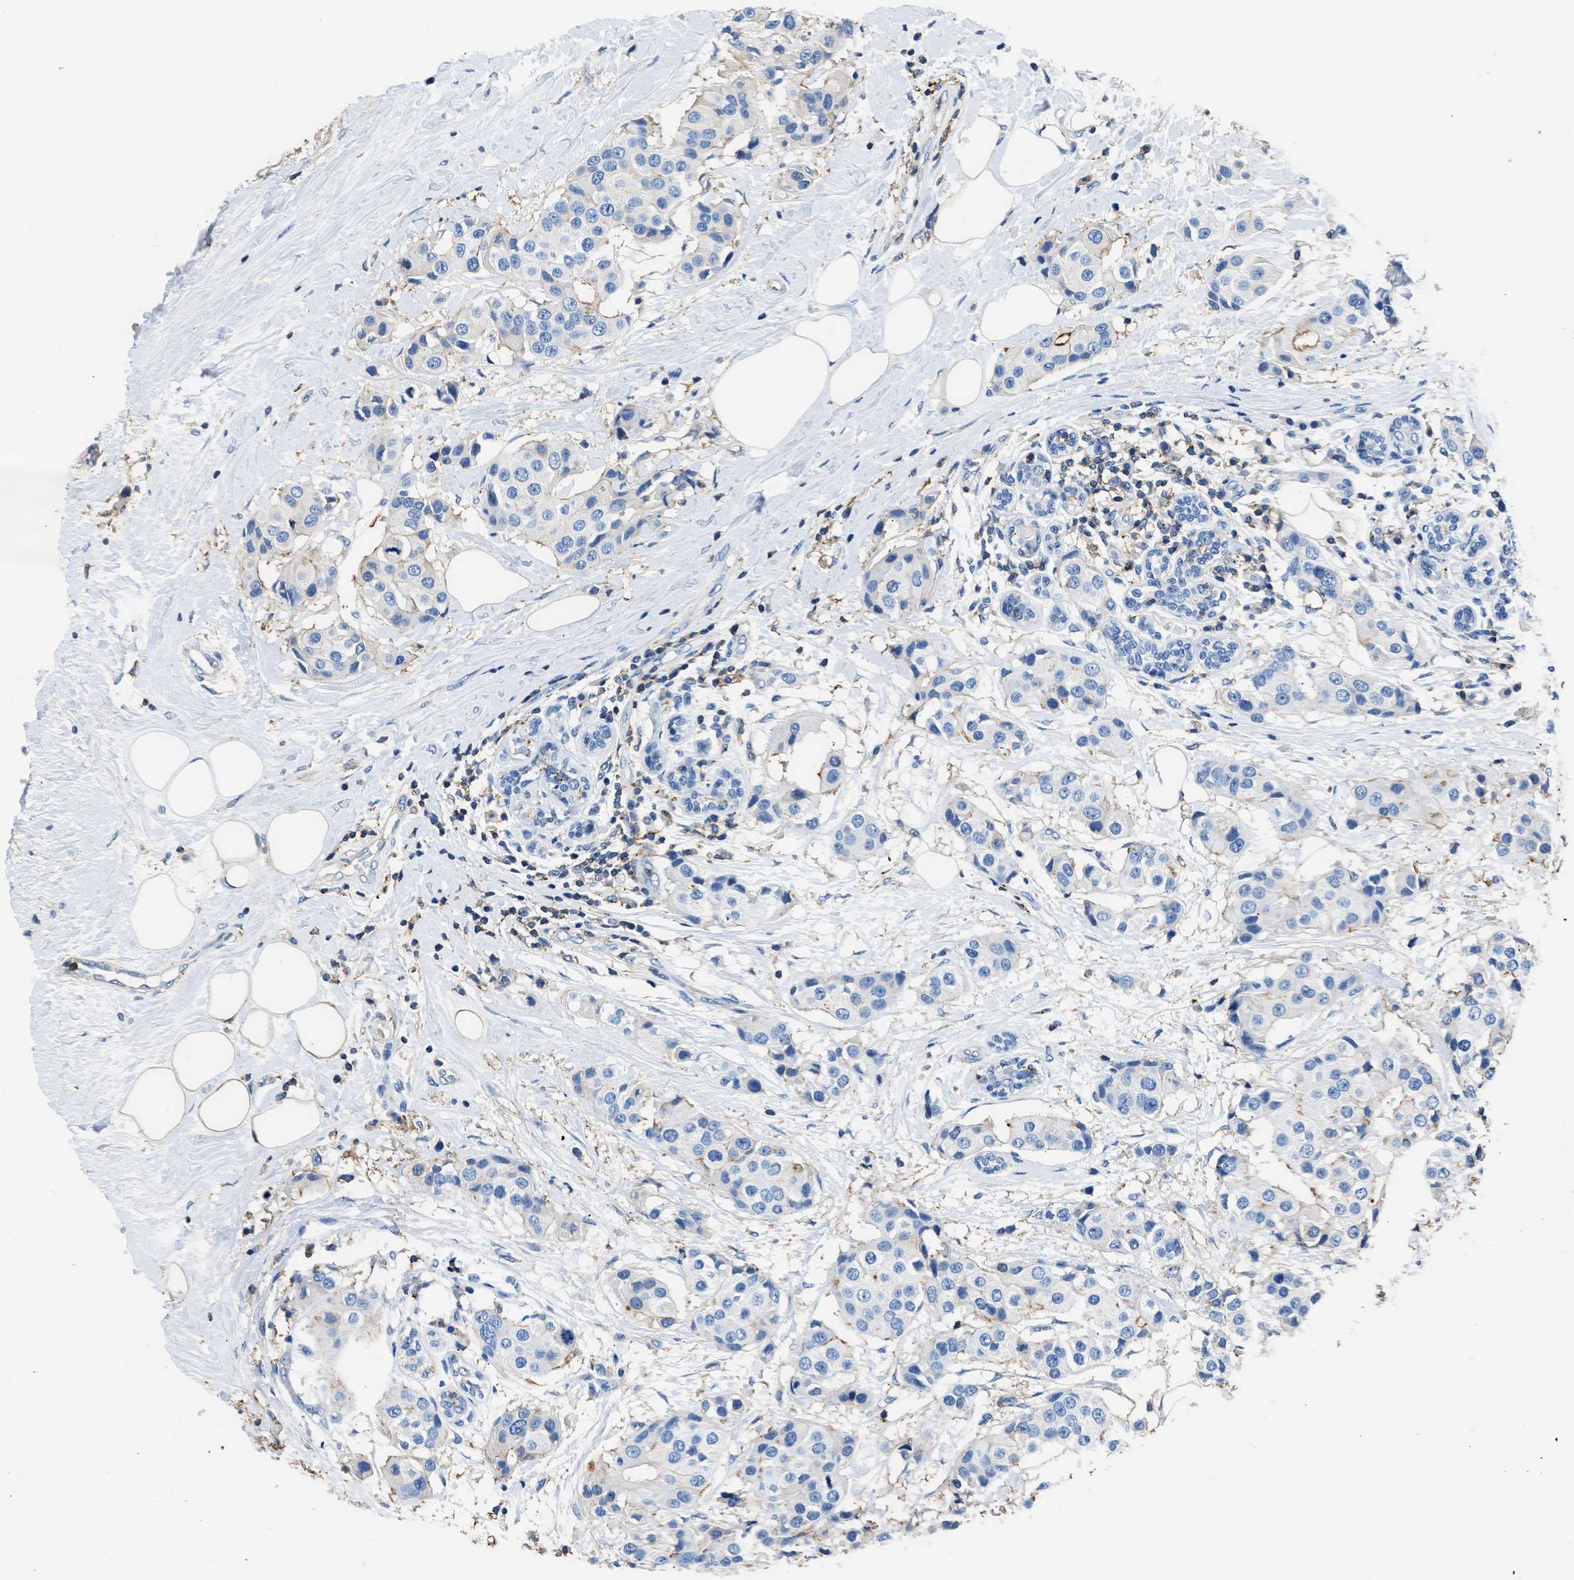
{"staining": {"intensity": "negative", "quantity": "none", "location": "none"}, "tissue": "breast cancer", "cell_type": "Tumor cells", "image_type": "cancer", "snomed": [{"axis": "morphology", "description": "Normal tissue, NOS"}, {"axis": "morphology", "description": "Duct carcinoma"}, {"axis": "topography", "description": "Breast"}], "caption": "Histopathology image shows no significant protein positivity in tumor cells of infiltrating ductal carcinoma (breast). (Brightfield microscopy of DAB (3,3'-diaminobenzidine) immunohistochemistry (IHC) at high magnification).", "gene": "KCNQ4", "patient": {"sex": "female", "age": 39}}